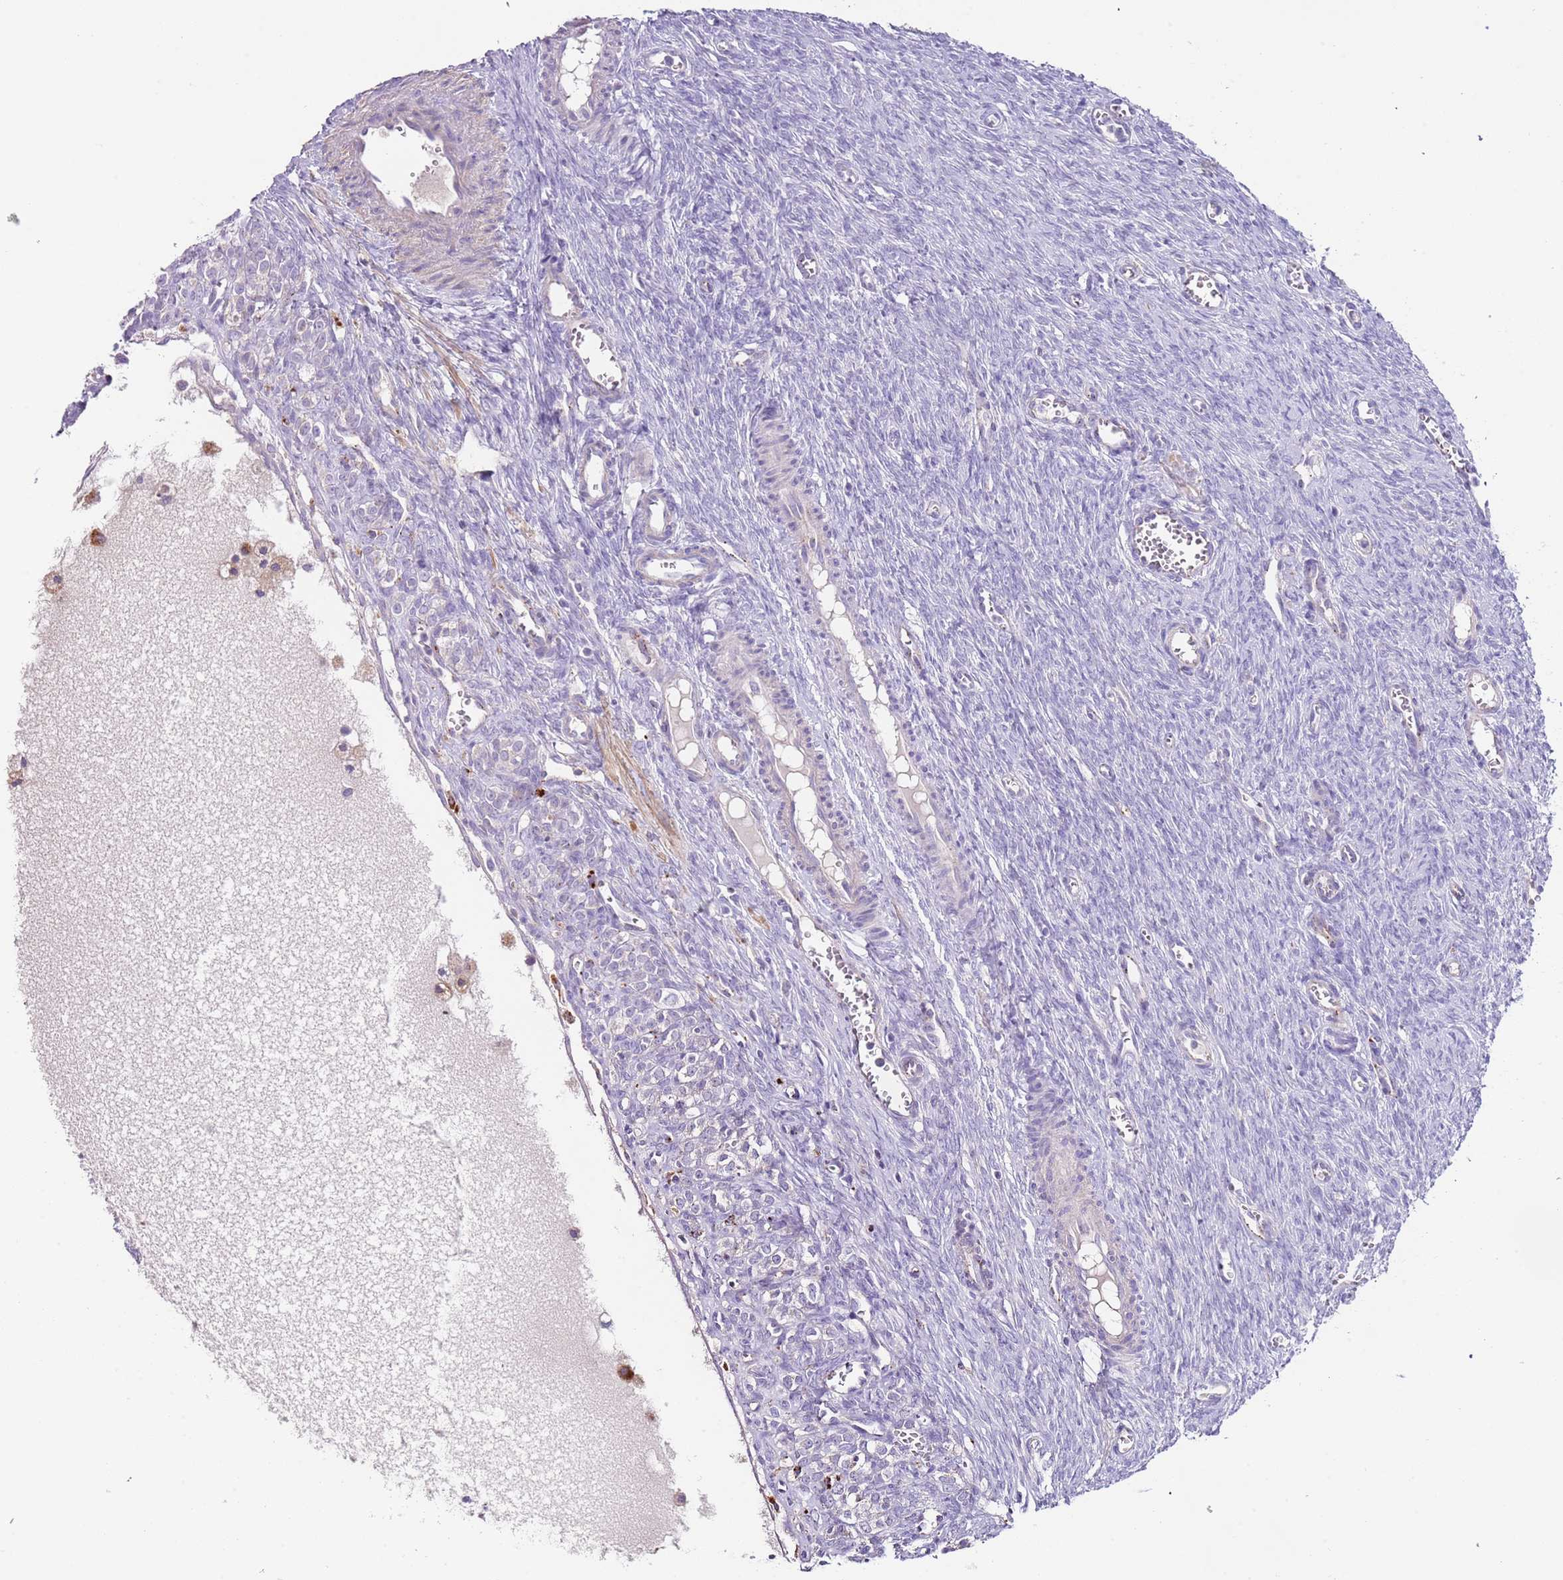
{"staining": {"intensity": "negative", "quantity": "none", "location": "none"}, "tissue": "ovary", "cell_type": "Ovarian stroma cells", "image_type": "normal", "snomed": [{"axis": "morphology", "description": "Normal tissue, NOS"}, {"axis": "topography", "description": "Ovary"}], "caption": "An IHC photomicrograph of benign ovary is shown. There is no staining in ovarian stroma cells of ovary. (Brightfield microscopy of DAB IHC at high magnification).", "gene": "LRRN3", "patient": {"sex": "female", "age": 44}}